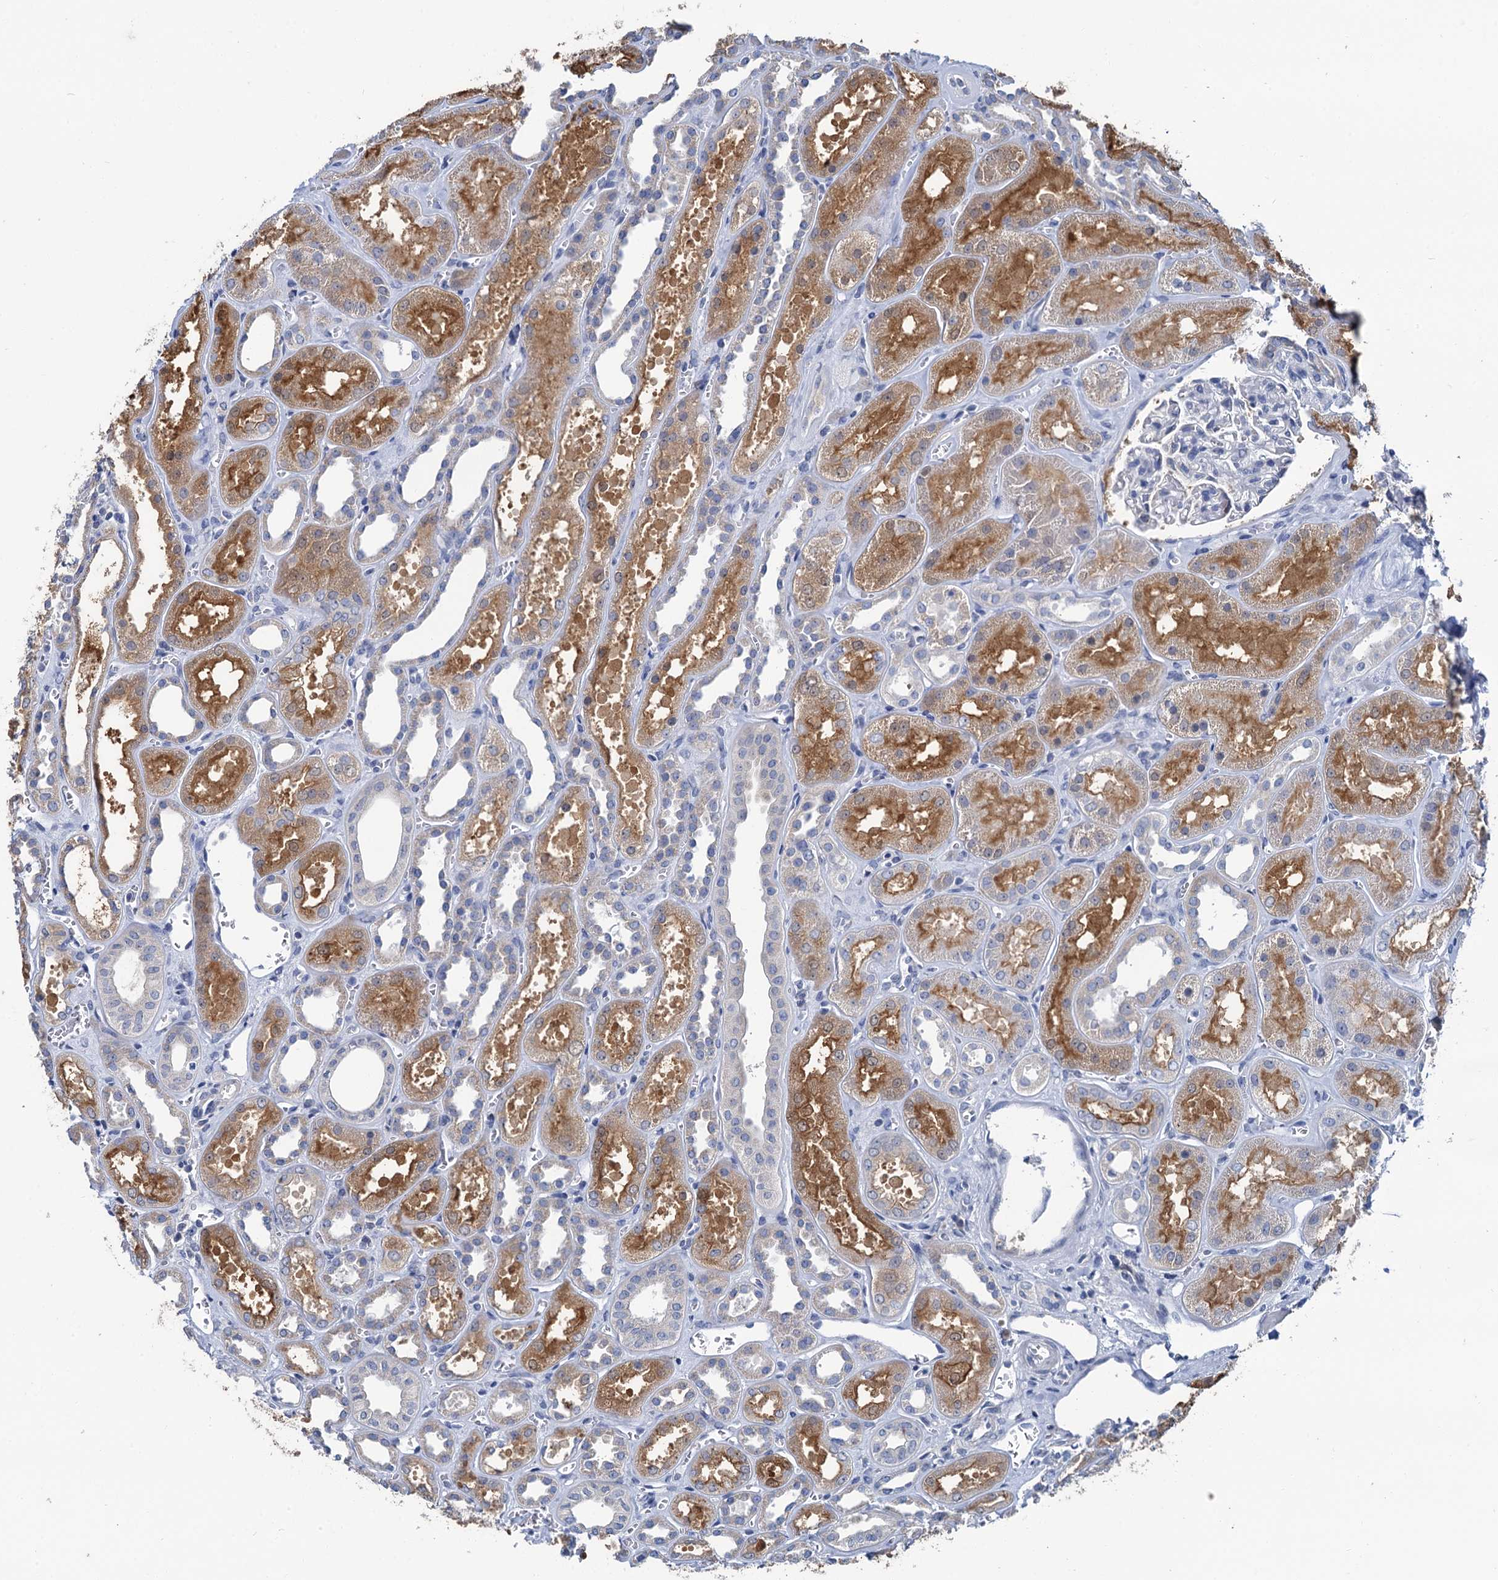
{"staining": {"intensity": "negative", "quantity": "none", "location": "none"}, "tissue": "kidney", "cell_type": "Cells in glomeruli", "image_type": "normal", "snomed": [{"axis": "morphology", "description": "Normal tissue, NOS"}, {"axis": "morphology", "description": "Adenocarcinoma, NOS"}, {"axis": "topography", "description": "Kidney"}], "caption": "Immunohistochemical staining of benign human kidney displays no significant positivity in cells in glomeruli. (Brightfield microscopy of DAB immunohistochemistry (IHC) at high magnification).", "gene": "MIOX", "patient": {"sex": "female", "age": 68}}